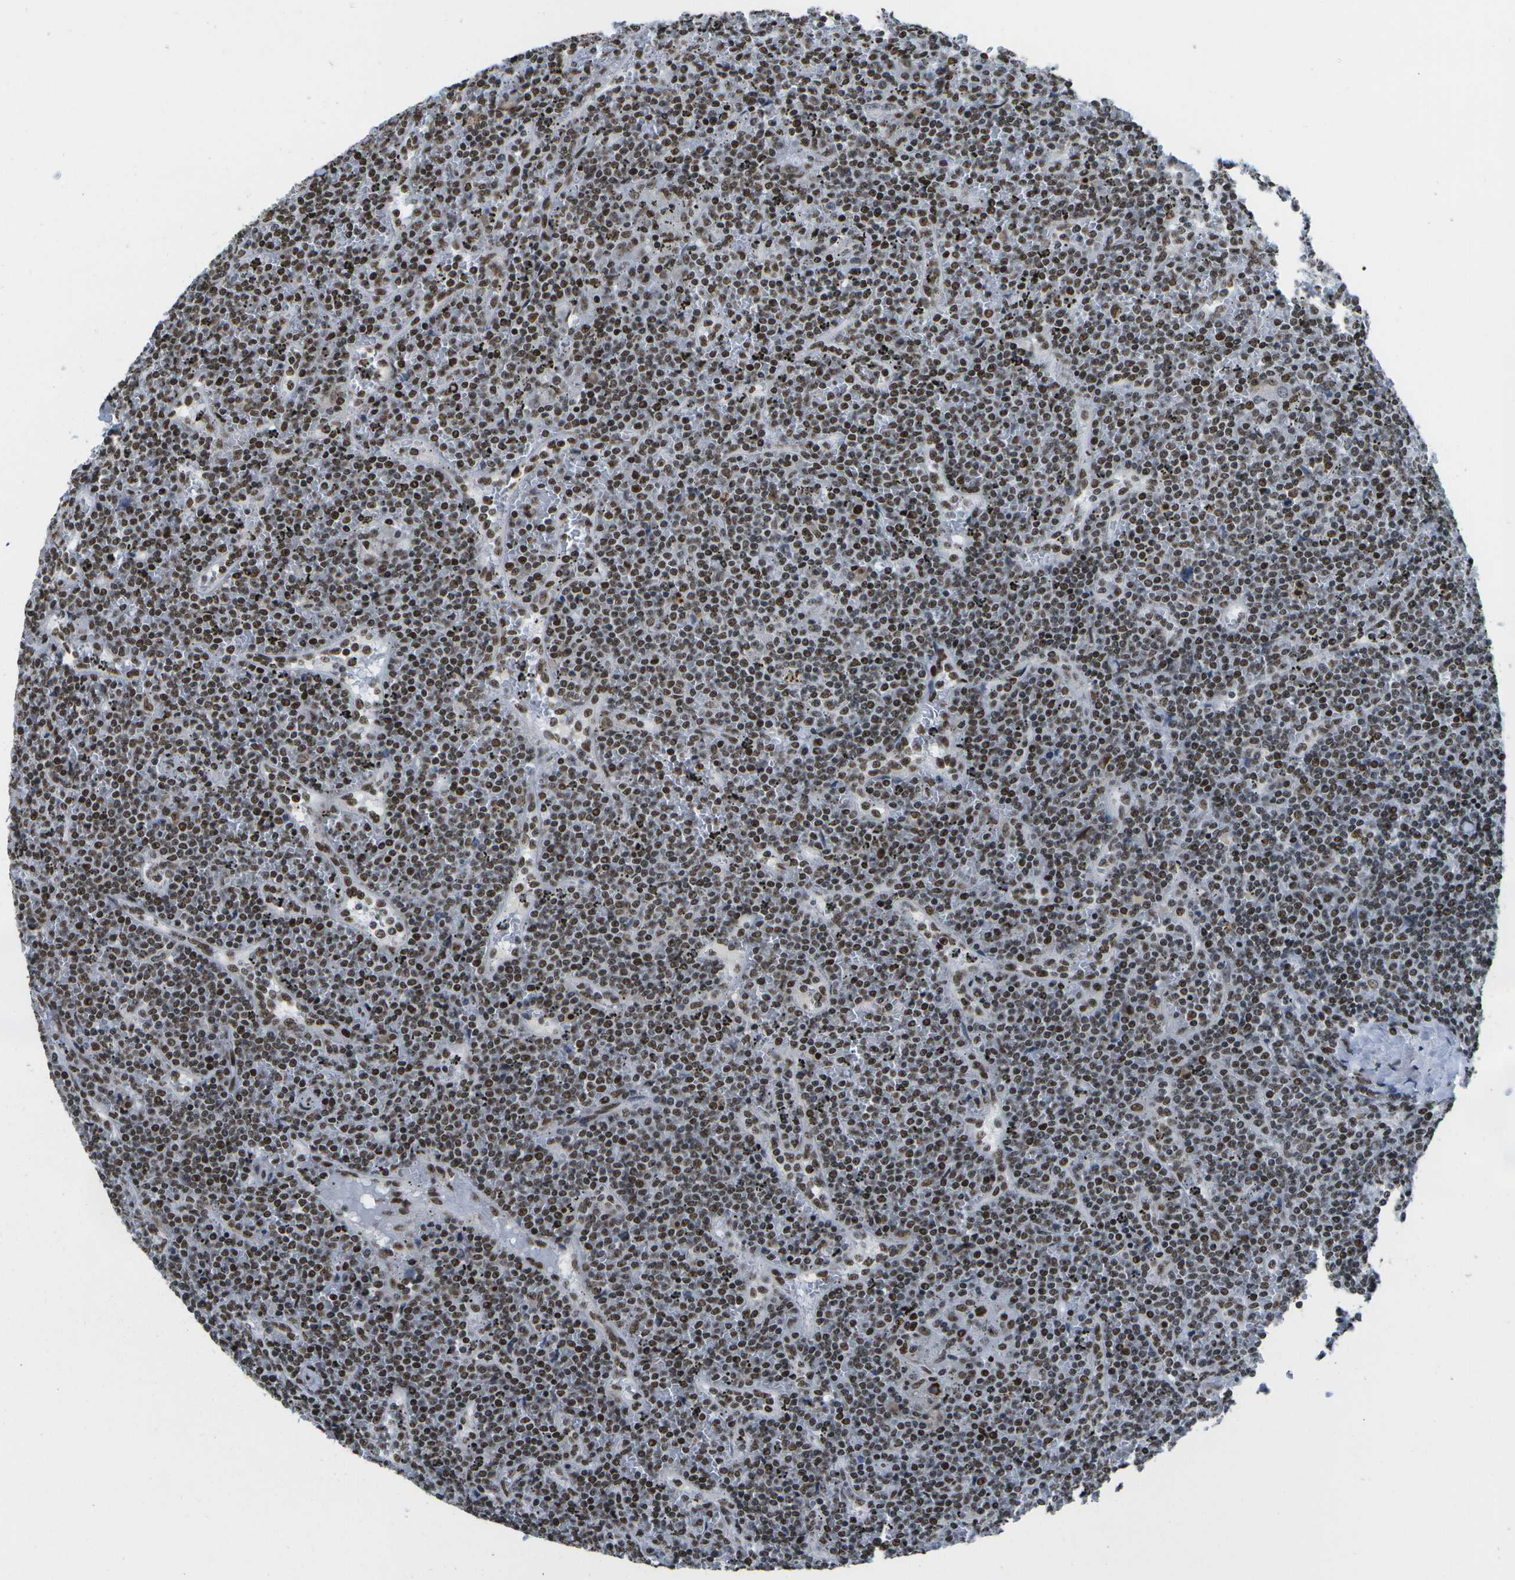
{"staining": {"intensity": "strong", "quantity": ">75%", "location": "nuclear"}, "tissue": "lymphoma", "cell_type": "Tumor cells", "image_type": "cancer", "snomed": [{"axis": "morphology", "description": "Malignant lymphoma, non-Hodgkin's type, Low grade"}, {"axis": "topography", "description": "Spleen"}], "caption": "A micrograph showing strong nuclear staining in approximately >75% of tumor cells in lymphoma, as visualized by brown immunohistochemical staining.", "gene": "NSRP1", "patient": {"sex": "female", "age": 19}}